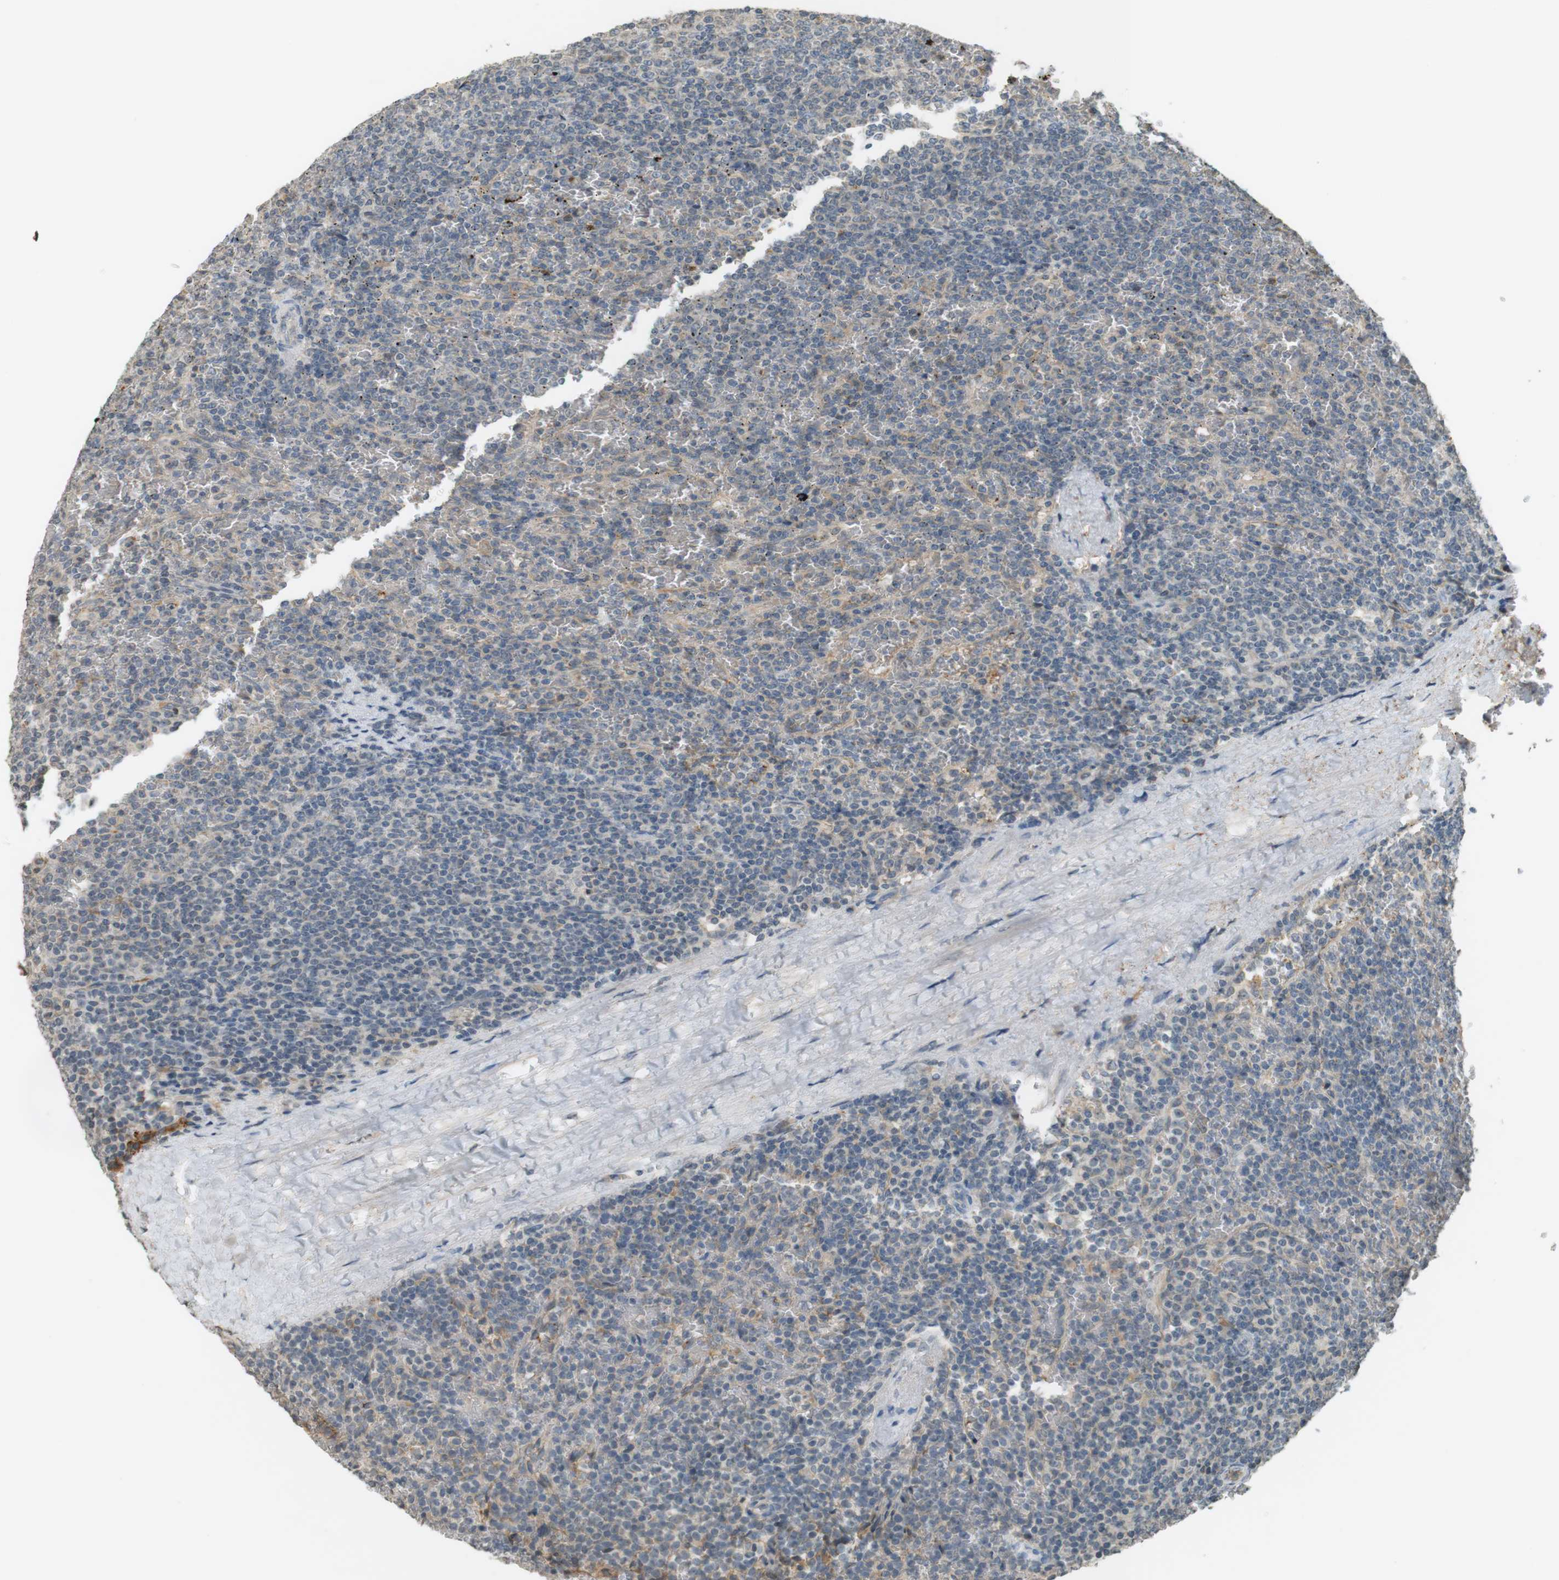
{"staining": {"intensity": "negative", "quantity": "none", "location": "none"}, "tissue": "lymphoma", "cell_type": "Tumor cells", "image_type": "cancer", "snomed": [{"axis": "morphology", "description": "Malignant lymphoma, non-Hodgkin's type, Low grade"}, {"axis": "topography", "description": "Spleen"}], "caption": "Immunohistochemistry image of lymphoma stained for a protein (brown), which displays no staining in tumor cells.", "gene": "SRR", "patient": {"sex": "female", "age": 77}}